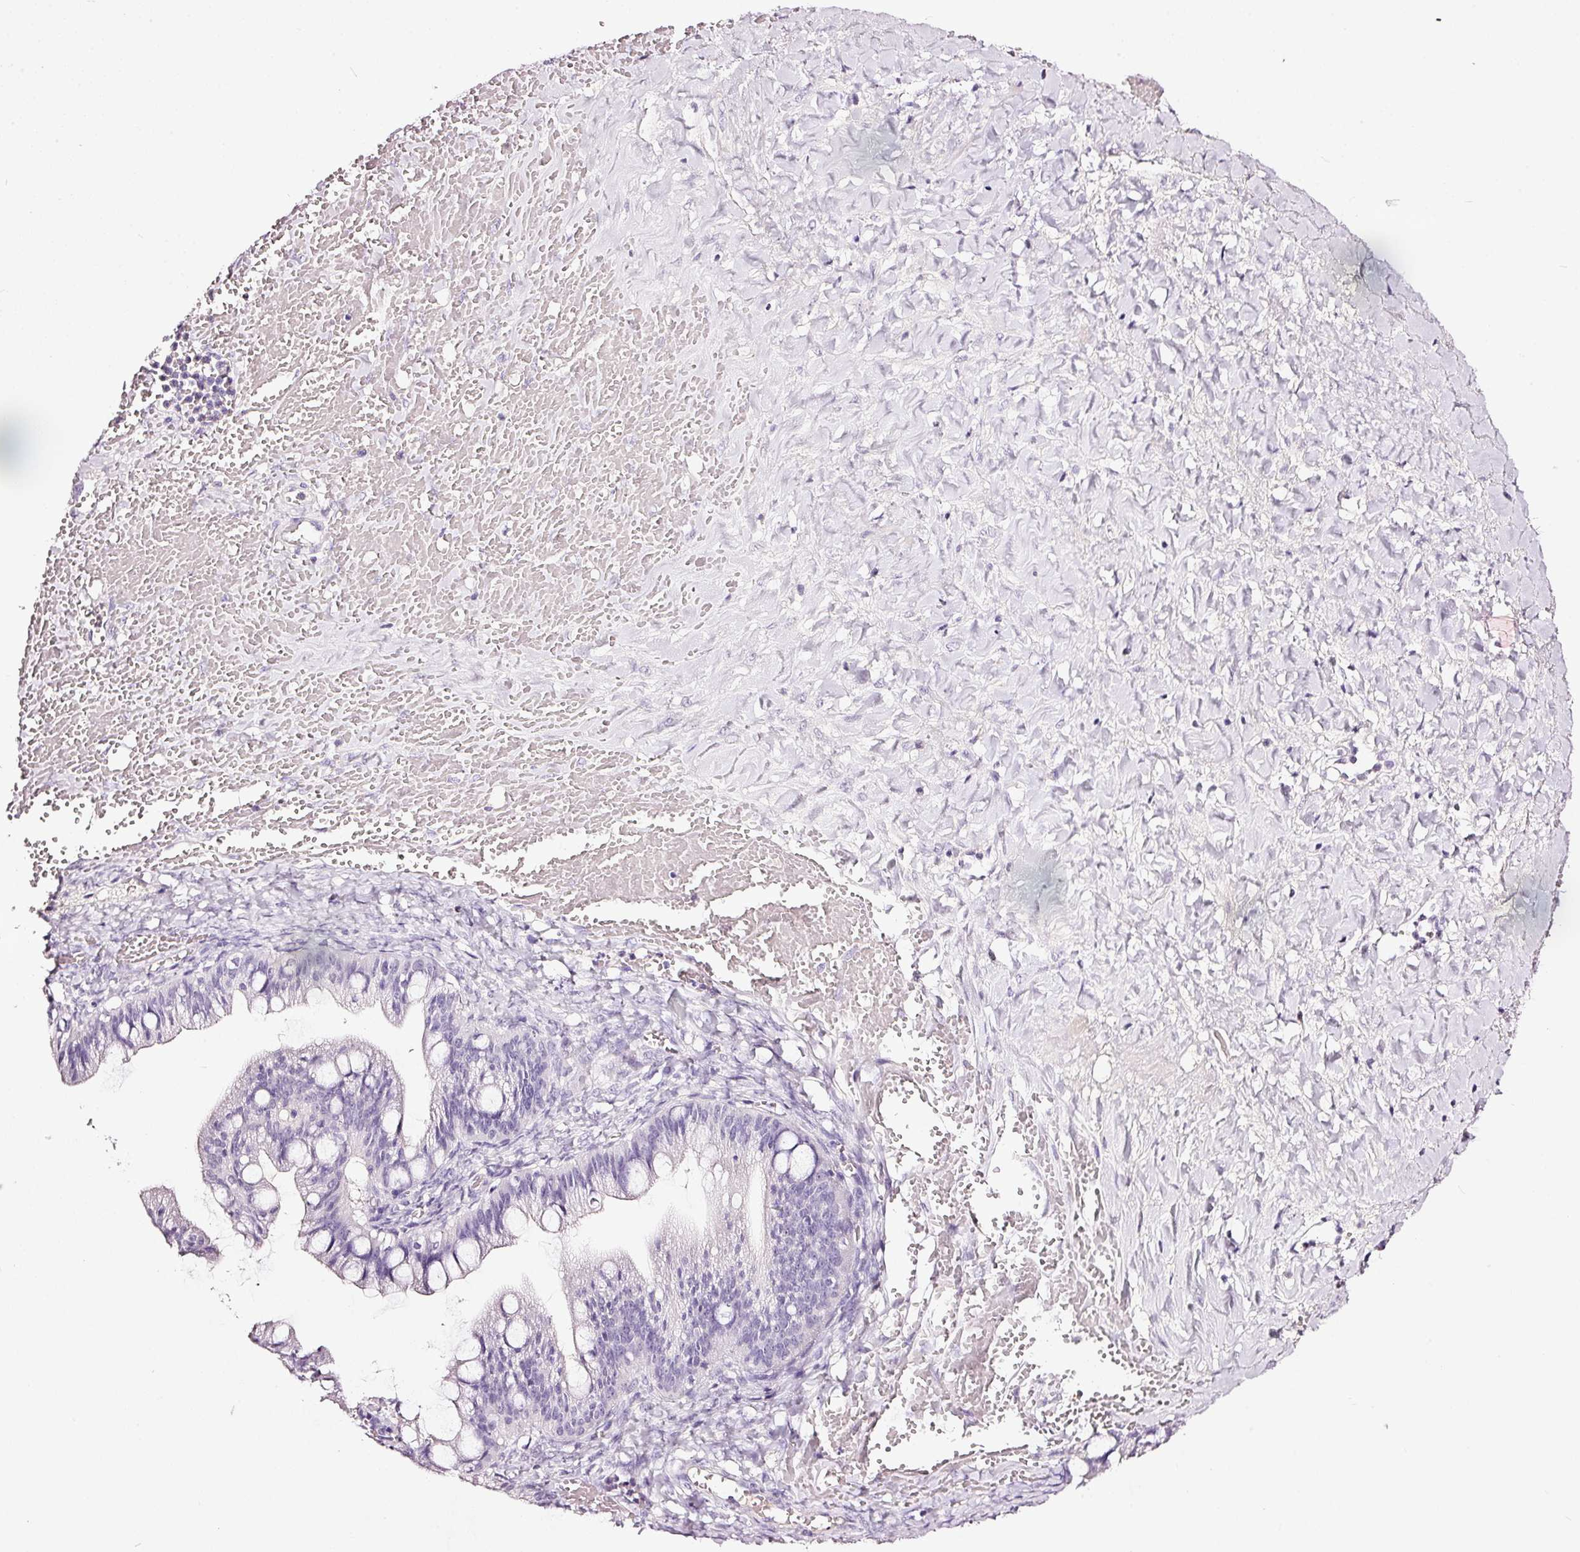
{"staining": {"intensity": "negative", "quantity": "none", "location": "none"}, "tissue": "ovarian cancer", "cell_type": "Tumor cells", "image_type": "cancer", "snomed": [{"axis": "morphology", "description": "Cystadenocarcinoma, mucinous, NOS"}, {"axis": "topography", "description": "Ovary"}], "caption": "Immunohistochemistry (IHC) image of neoplastic tissue: human ovarian mucinous cystadenocarcinoma stained with DAB (3,3'-diaminobenzidine) demonstrates no significant protein expression in tumor cells. Brightfield microscopy of immunohistochemistry (IHC) stained with DAB (3,3'-diaminobenzidine) (brown) and hematoxylin (blue), captured at high magnification.", "gene": "LAMP3", "patient": {"sex": "female", "age": 73}}